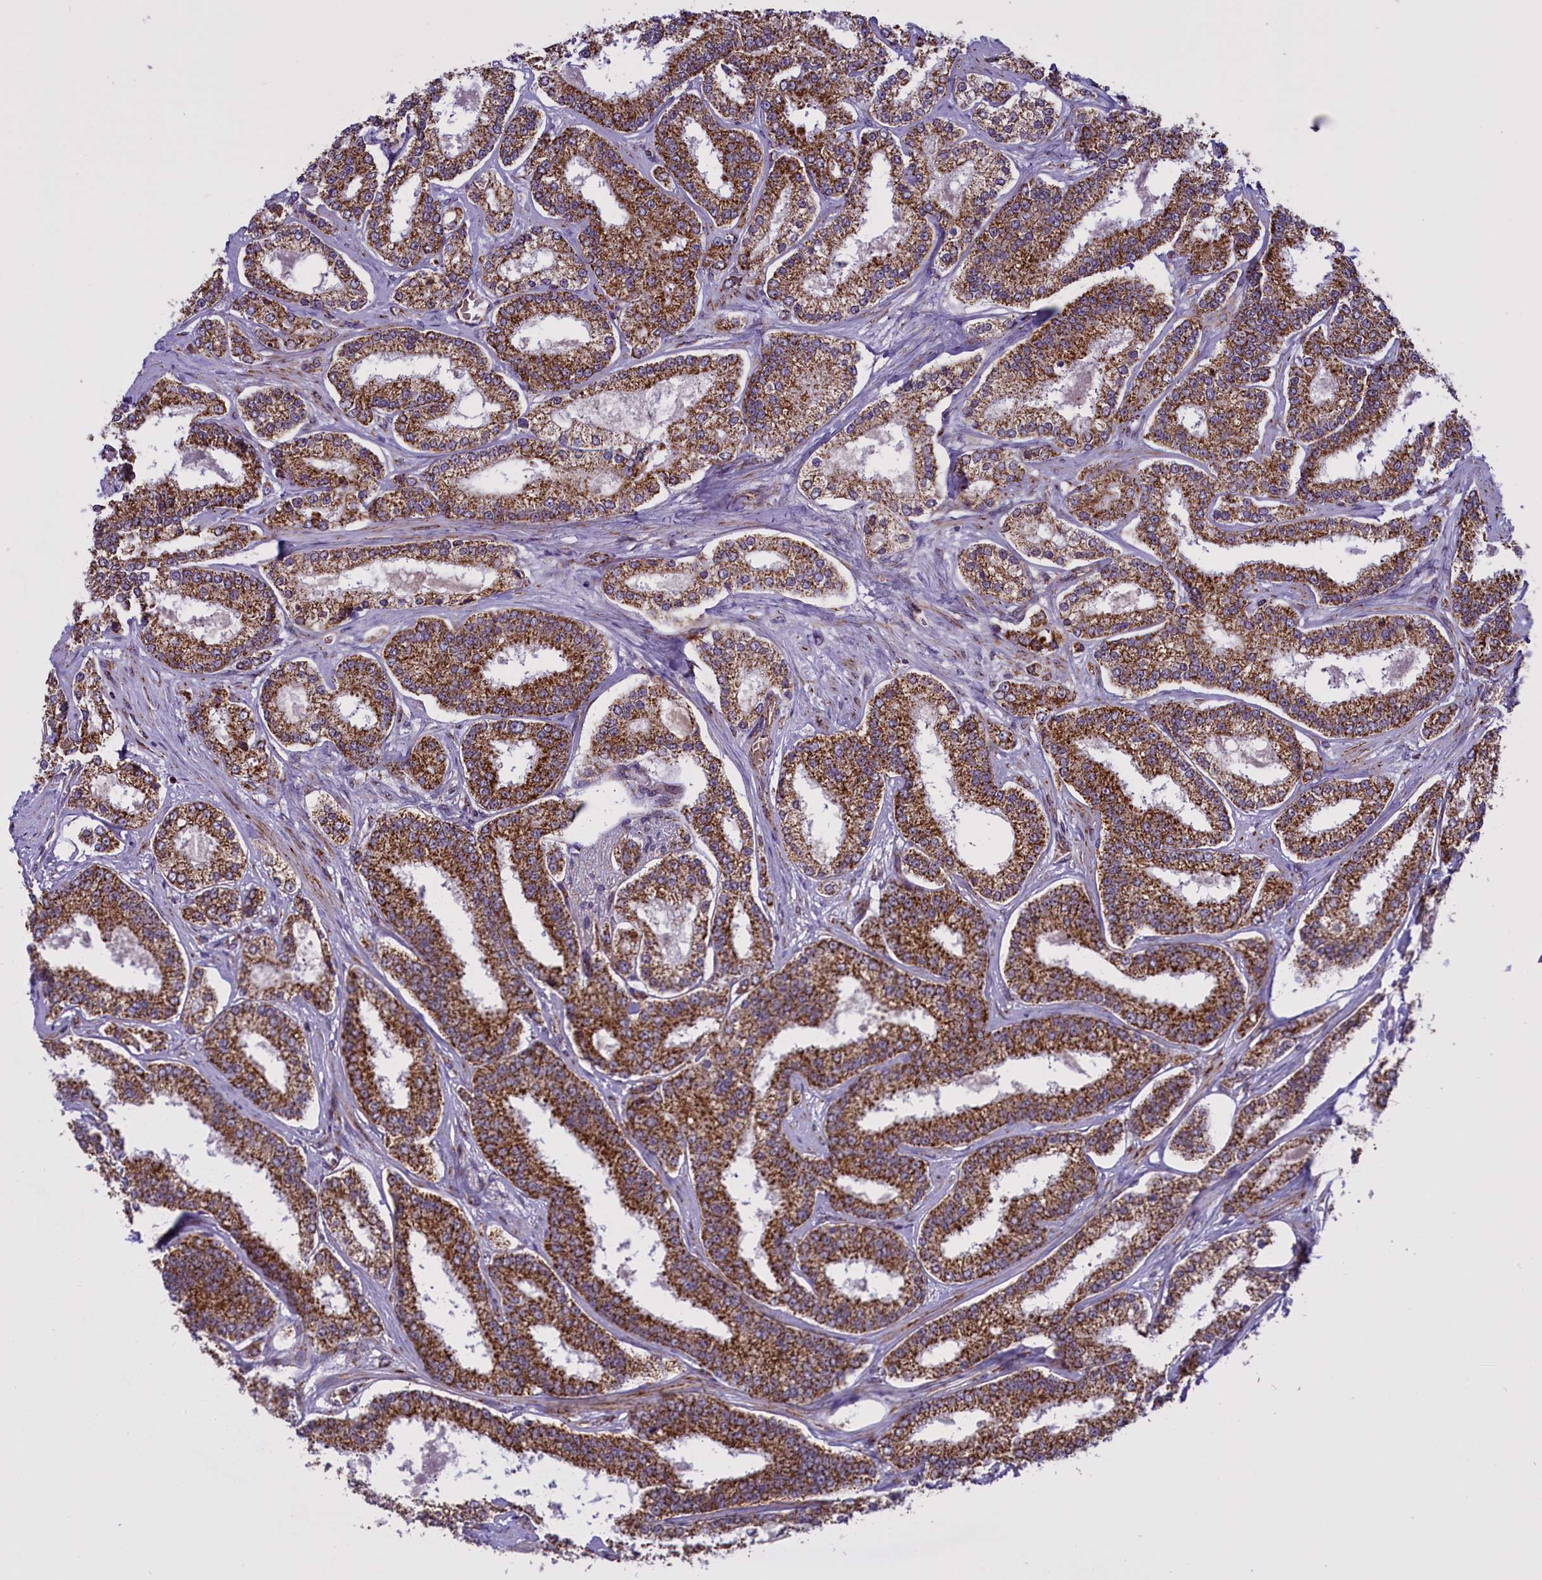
{"staining": {"intensity": "strong", "quantity": ">75%", "location": "cytoplasmic/membranous"}, "tissue": "prostate cancer", "cell_type": "Tumor cells", "image_type": "cancer", "snomed": [{"axis": "morphology", "description": "Normal tissue, NOS"}, {"axis": "morphology", "description": "Adenocarcinoma, High grade"}, {"axis": "topography", "description": "Prostate"}], "caption": "Prostate high-grade adenocarcinoma tissue exhibits strong cytoplasmic/membranous expression in approximately >75% of tumor cells, visualized by immunohistochemistry.", "gene": "NDUFS5", "patient": {"sex": "male", "age": 83}}